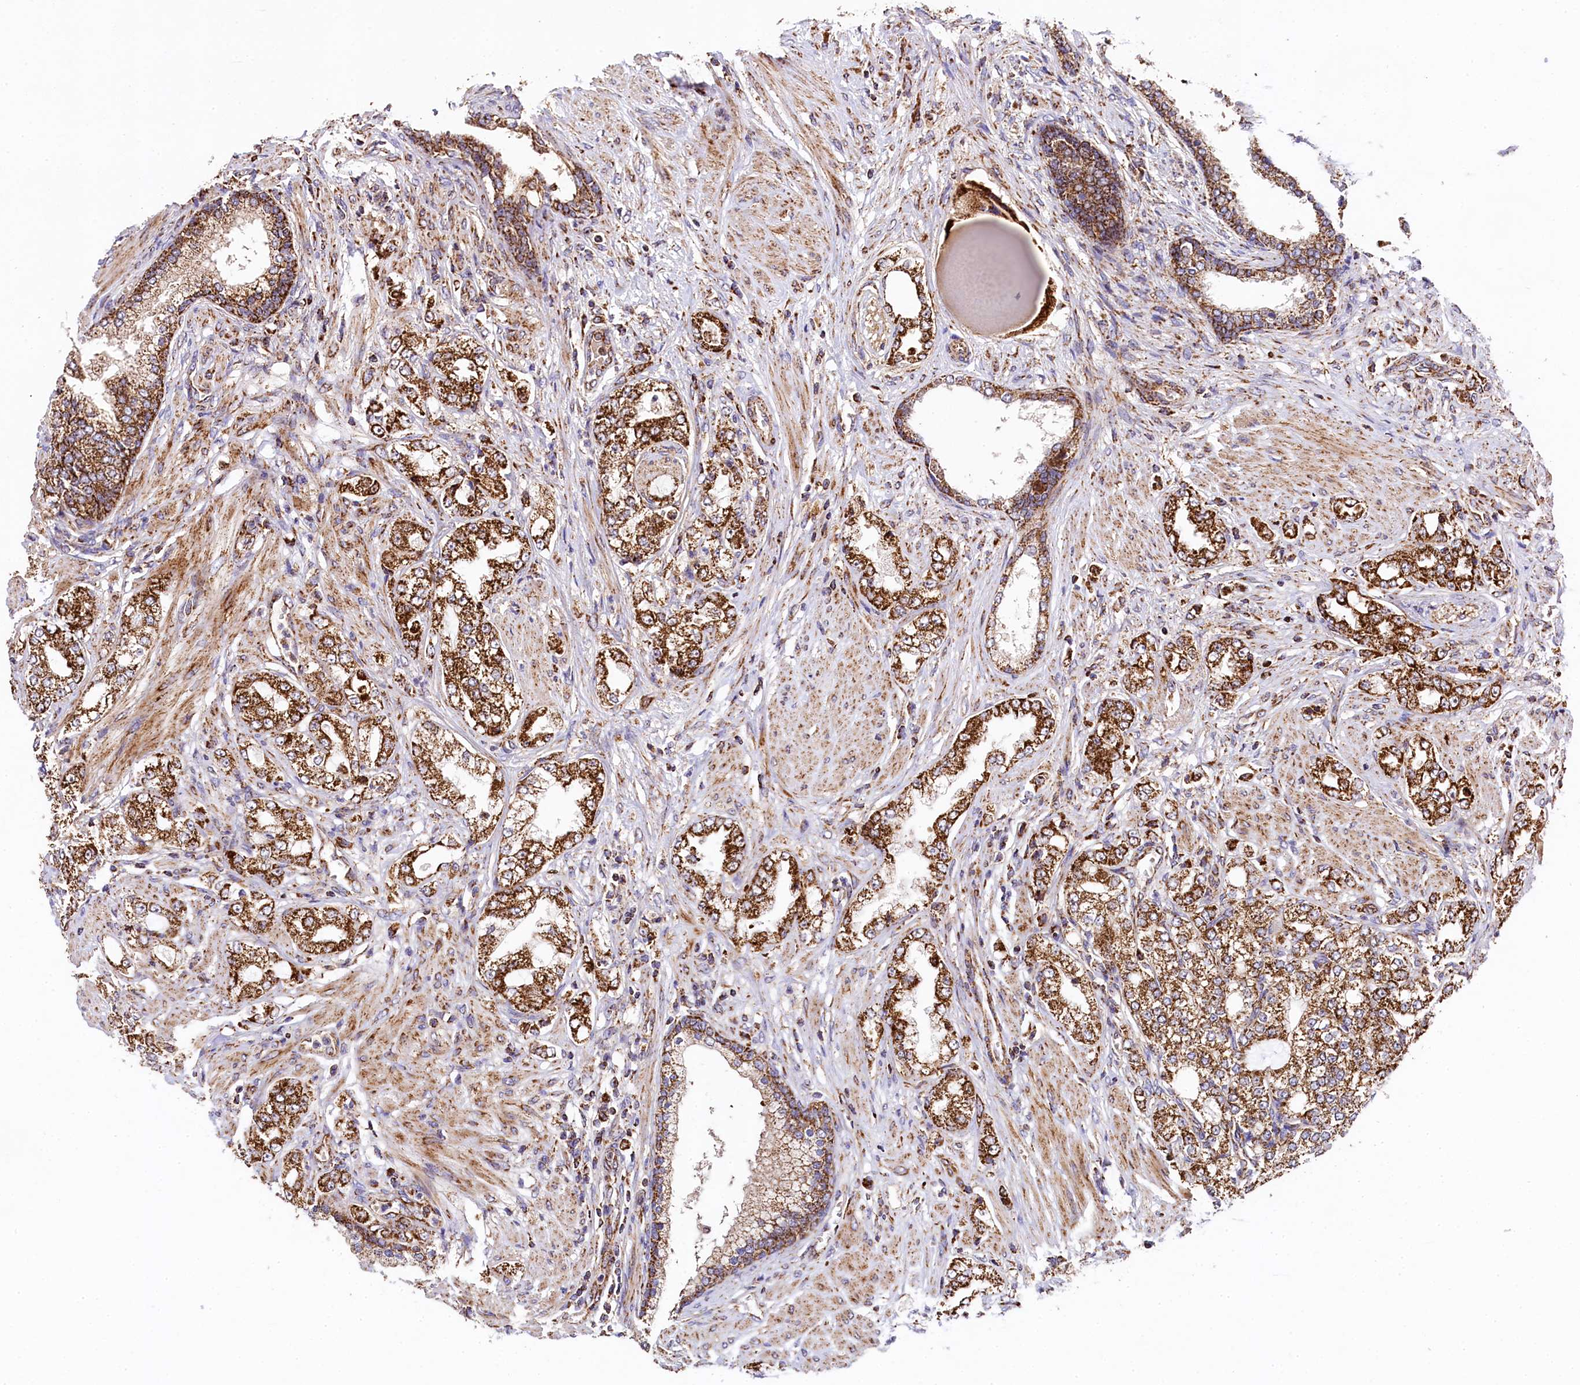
{"staining": {"intensity": "strong", "quantity": ">75%", "location": "cytoplasmic/membranous"}, "tissue": "prostate cancer", "cell_type": "Tumor cells", "image_type": "cancer", "snomed": [{"axis": "morphology", "description": "Adenocarcinoma, High grade"}, {"axis": "topography", "description": "Prostate"}], "caption": "Immunohistochemical staining of human prostate adenocarcinoma (high-grade) displays strong cytoplasmic/membranous protein staining in approximately >75% of tumor cells. Nuclei are stained in blue.", "gene": "CLYBL", "patient": {"sex": "male", "age": 64}}